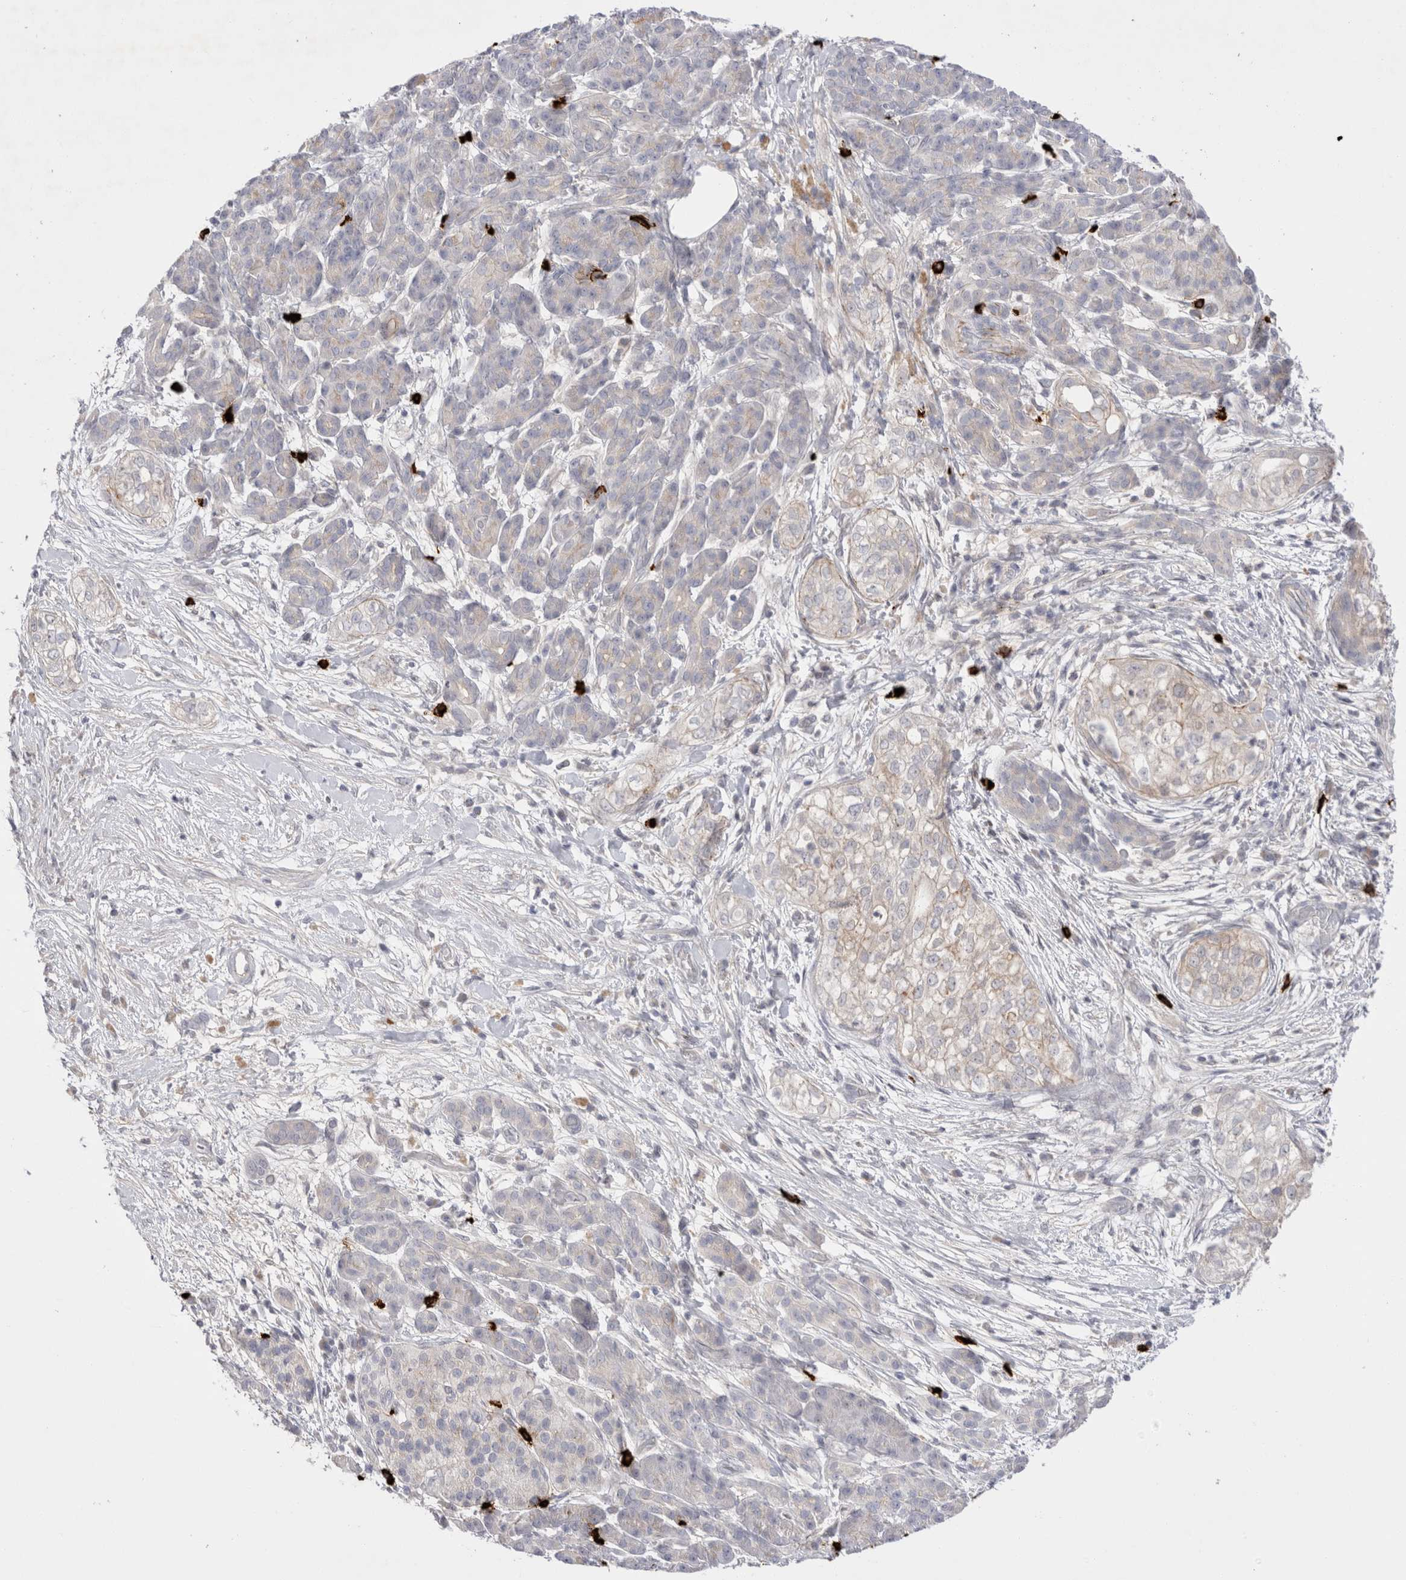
{"staining": {"intensity": "negative", "quantity": "none", "location": "none"}, "tissue": "pancreatic cancer", "cell_type": "Tumor cells", "image_type": "cancer", "snomed": [{"axis": "morphology", "description": "Adenocarcinoma, NOS"}, {"axis": "topography", "description": "Pancreas"}], "caption": "Tumor cells are negative for brown protein staining in pancreatic cancer.", "gene": "SPINK2", "patient": {"sex": "male", "age": 72}}